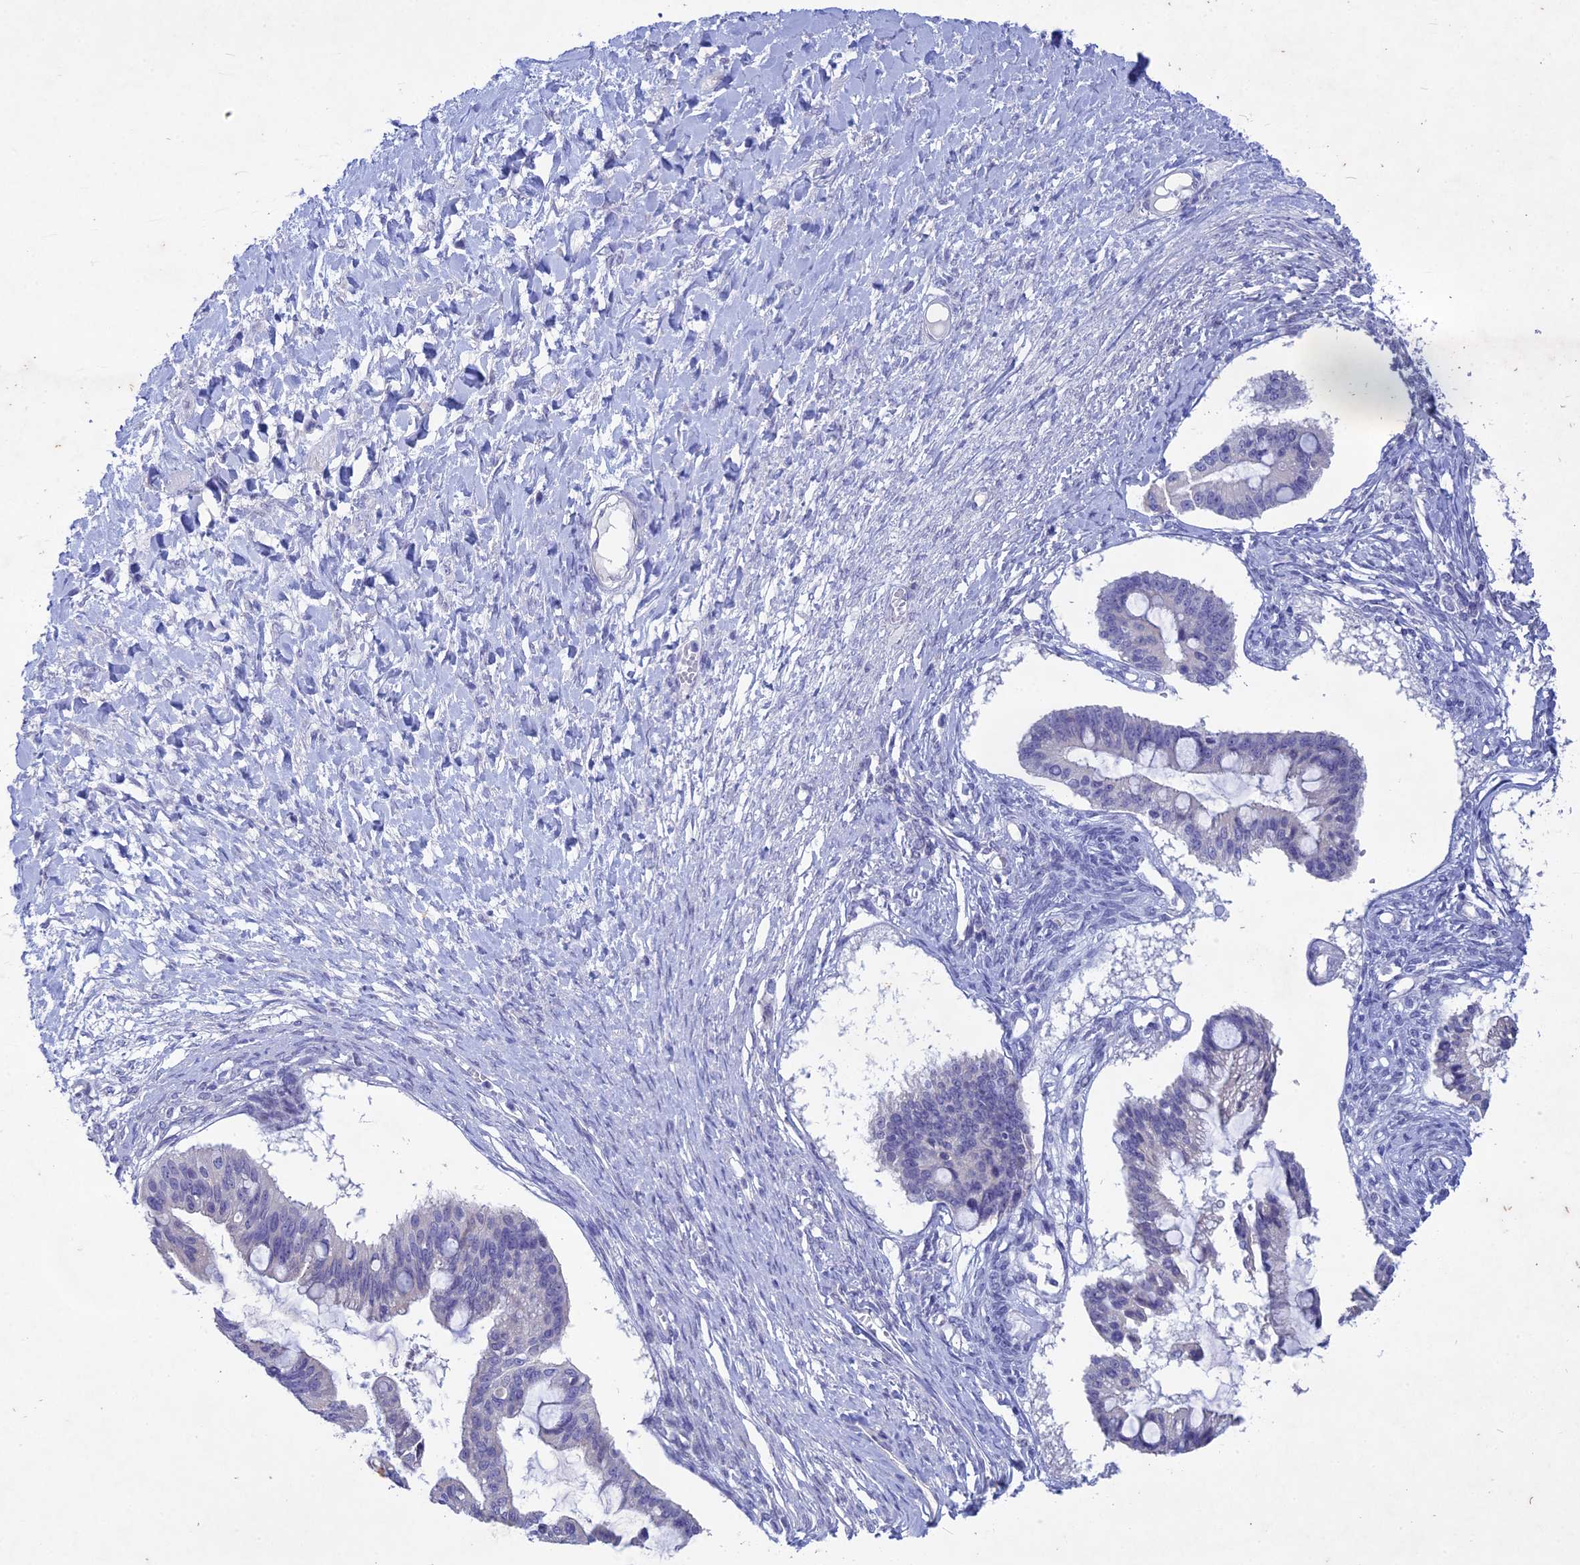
{"staining": {"intensity": "negative", "quantity": "none", "location": "none"}, "tissue": "ovarian cancer", "cell_type": "Tumor cells", "image_type": "cancer", "snomed": [{"axis": "morphology", "description": "Cystadenocarcinoma, mucinous, NOS"}, {"axis": "topography", "description": "Ovary"}], "caption": "Immunohistochemistry (IHC) micrograph of neoplastic tissue: human ovarian mucinous cystadenocarcinoma stained with DAB (3,3'-diaminobenzidine) demonstrates no significant protein staining in tumor cells. The staining was performed using DAB (3,3'-diaminobenzidine) to visualize the protein expression in brown, while the nuclei were stained in blue with hematoxylin (Magnification: 20x).", "gene": "BTBD19", "patient": {"sex": "female", "age": 73}}